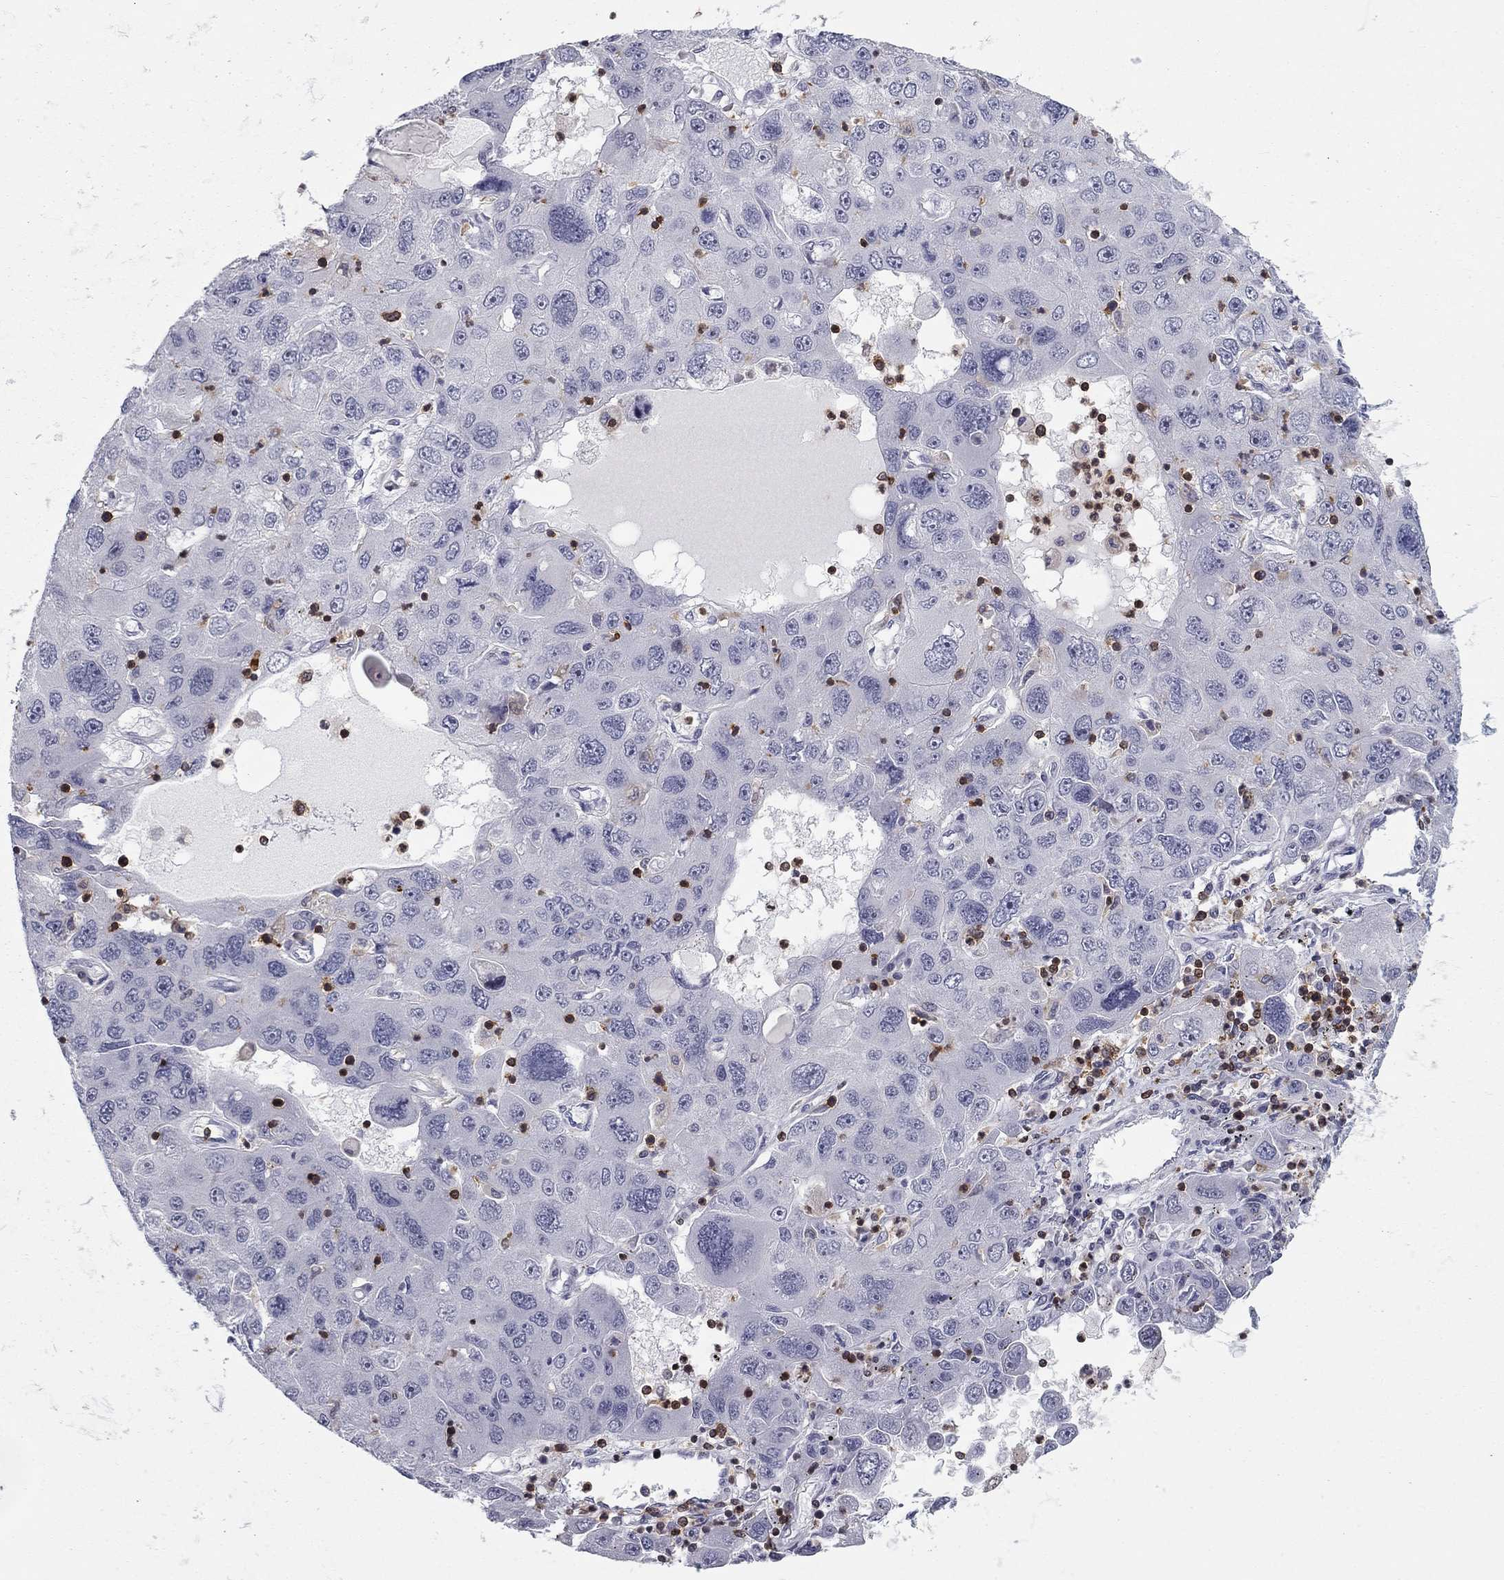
{"staining": {"intensity": "weak", "quantity": "<25%", "location": "cytoplasmic/membranous"}, "tissue": "stomach cancer", "cell_type": "Tumor cells", "image_type": "cancer", "snomed": [{"axis": "morphology", "description": "Adenocarcinoma, NOS"}, {"axis": "topography", "description": "Stomach"}], "caption": "Immunohistochemical staining of stomach cancer demonstrates no significant positivity in tumor cells. Nuclei are stained in blue.", "gene": "ARHGAP27", "patient": {"sex": "male", "age": 56}}